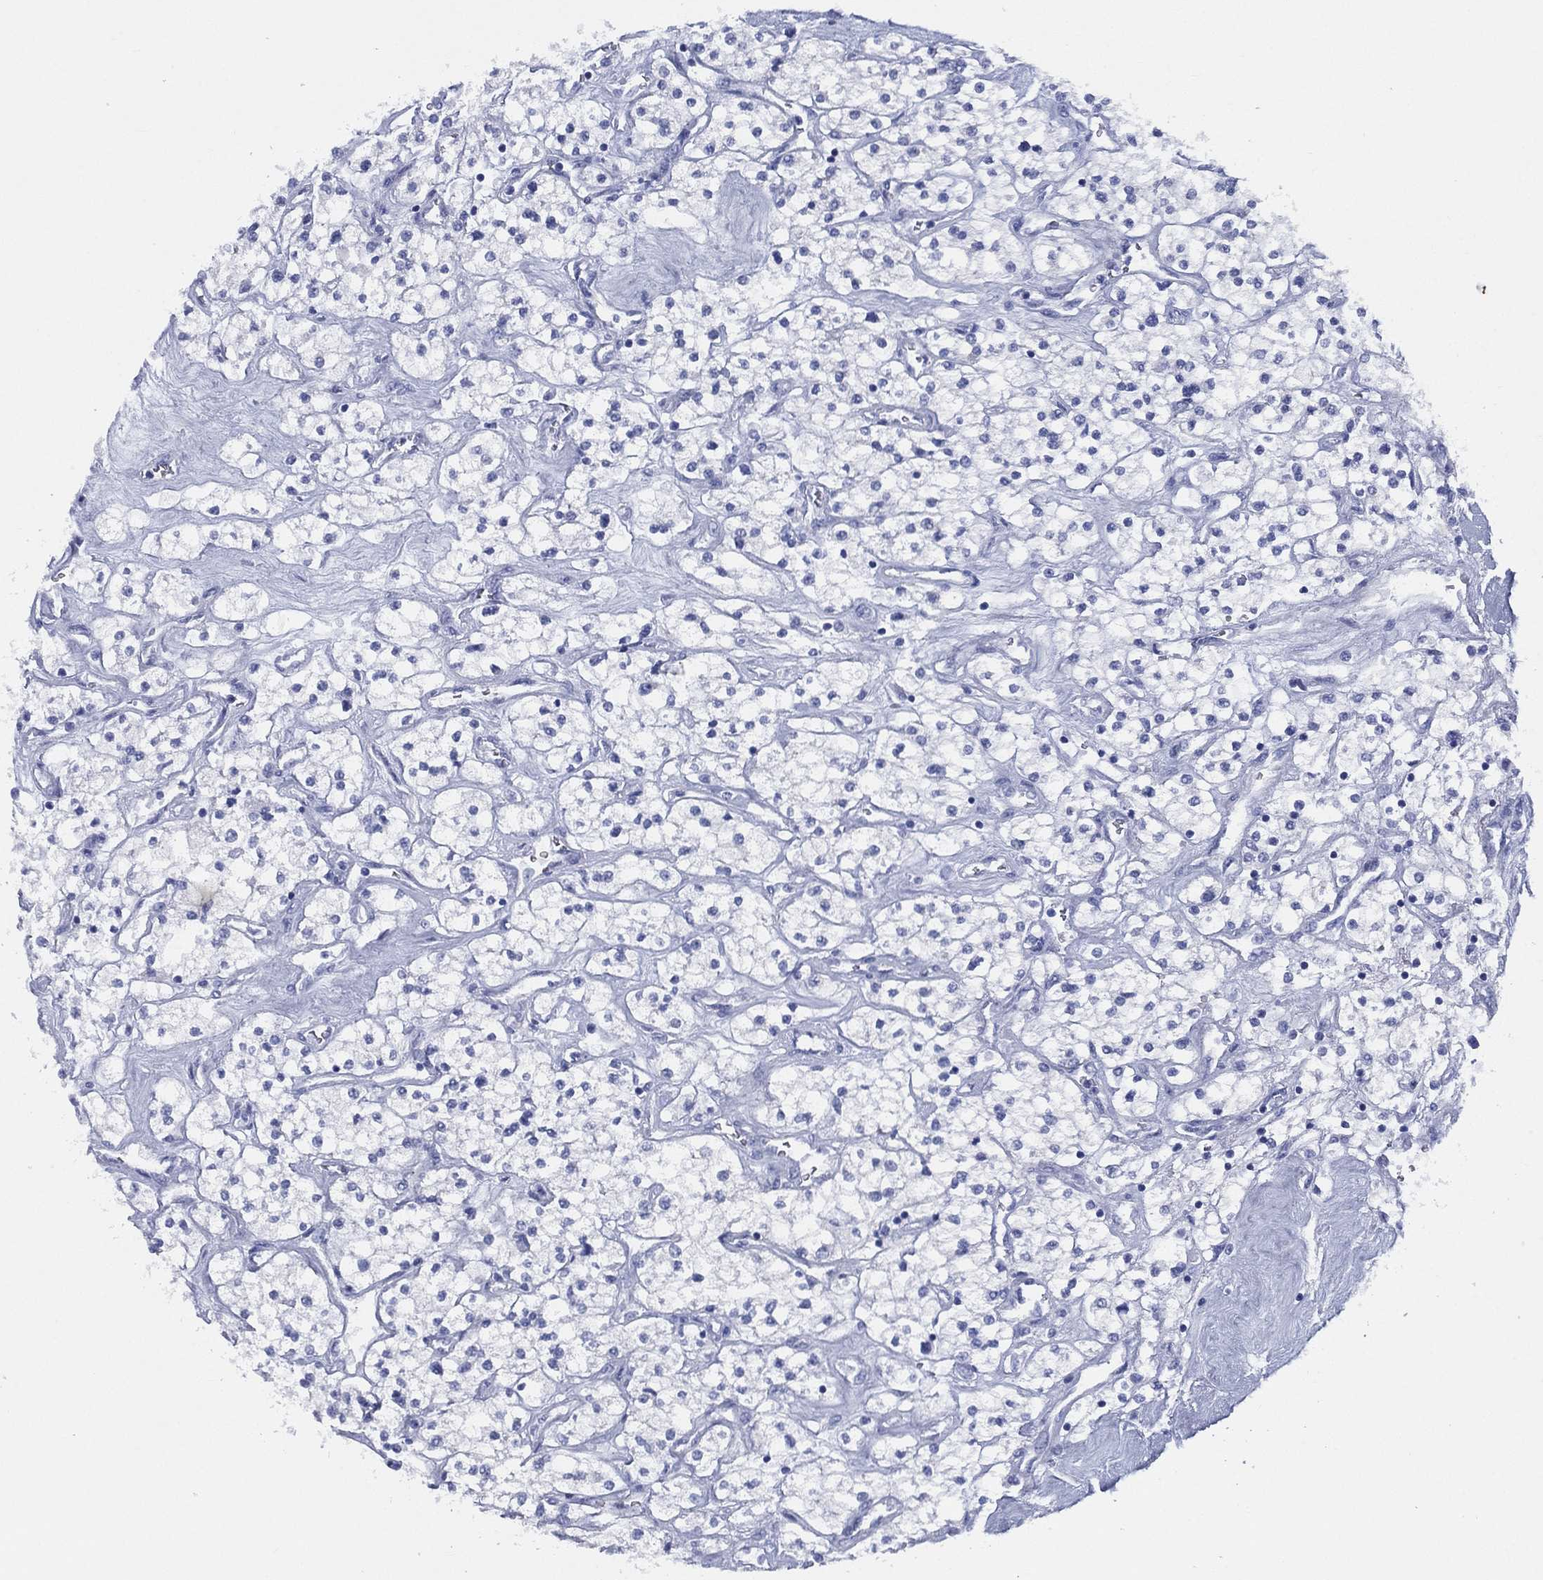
{"staining": {"intensity": "negative", "quantity": "none", "location": "none"}, "tissue": "renal cancer", "cell_type": "Tumor cells", "image_type": "cancer", "snomed": [{"axis": "morphology", "description": "Adenocarcinoma, NOS"}, {"axis": "topography", "description": "Kidney"}], "caption": "Tumor cells are negative for protein expression in human renal cancer (adenocarcinoma).", "gene": "TMEM252", "patient": {"sex": "male", "age": 80}}